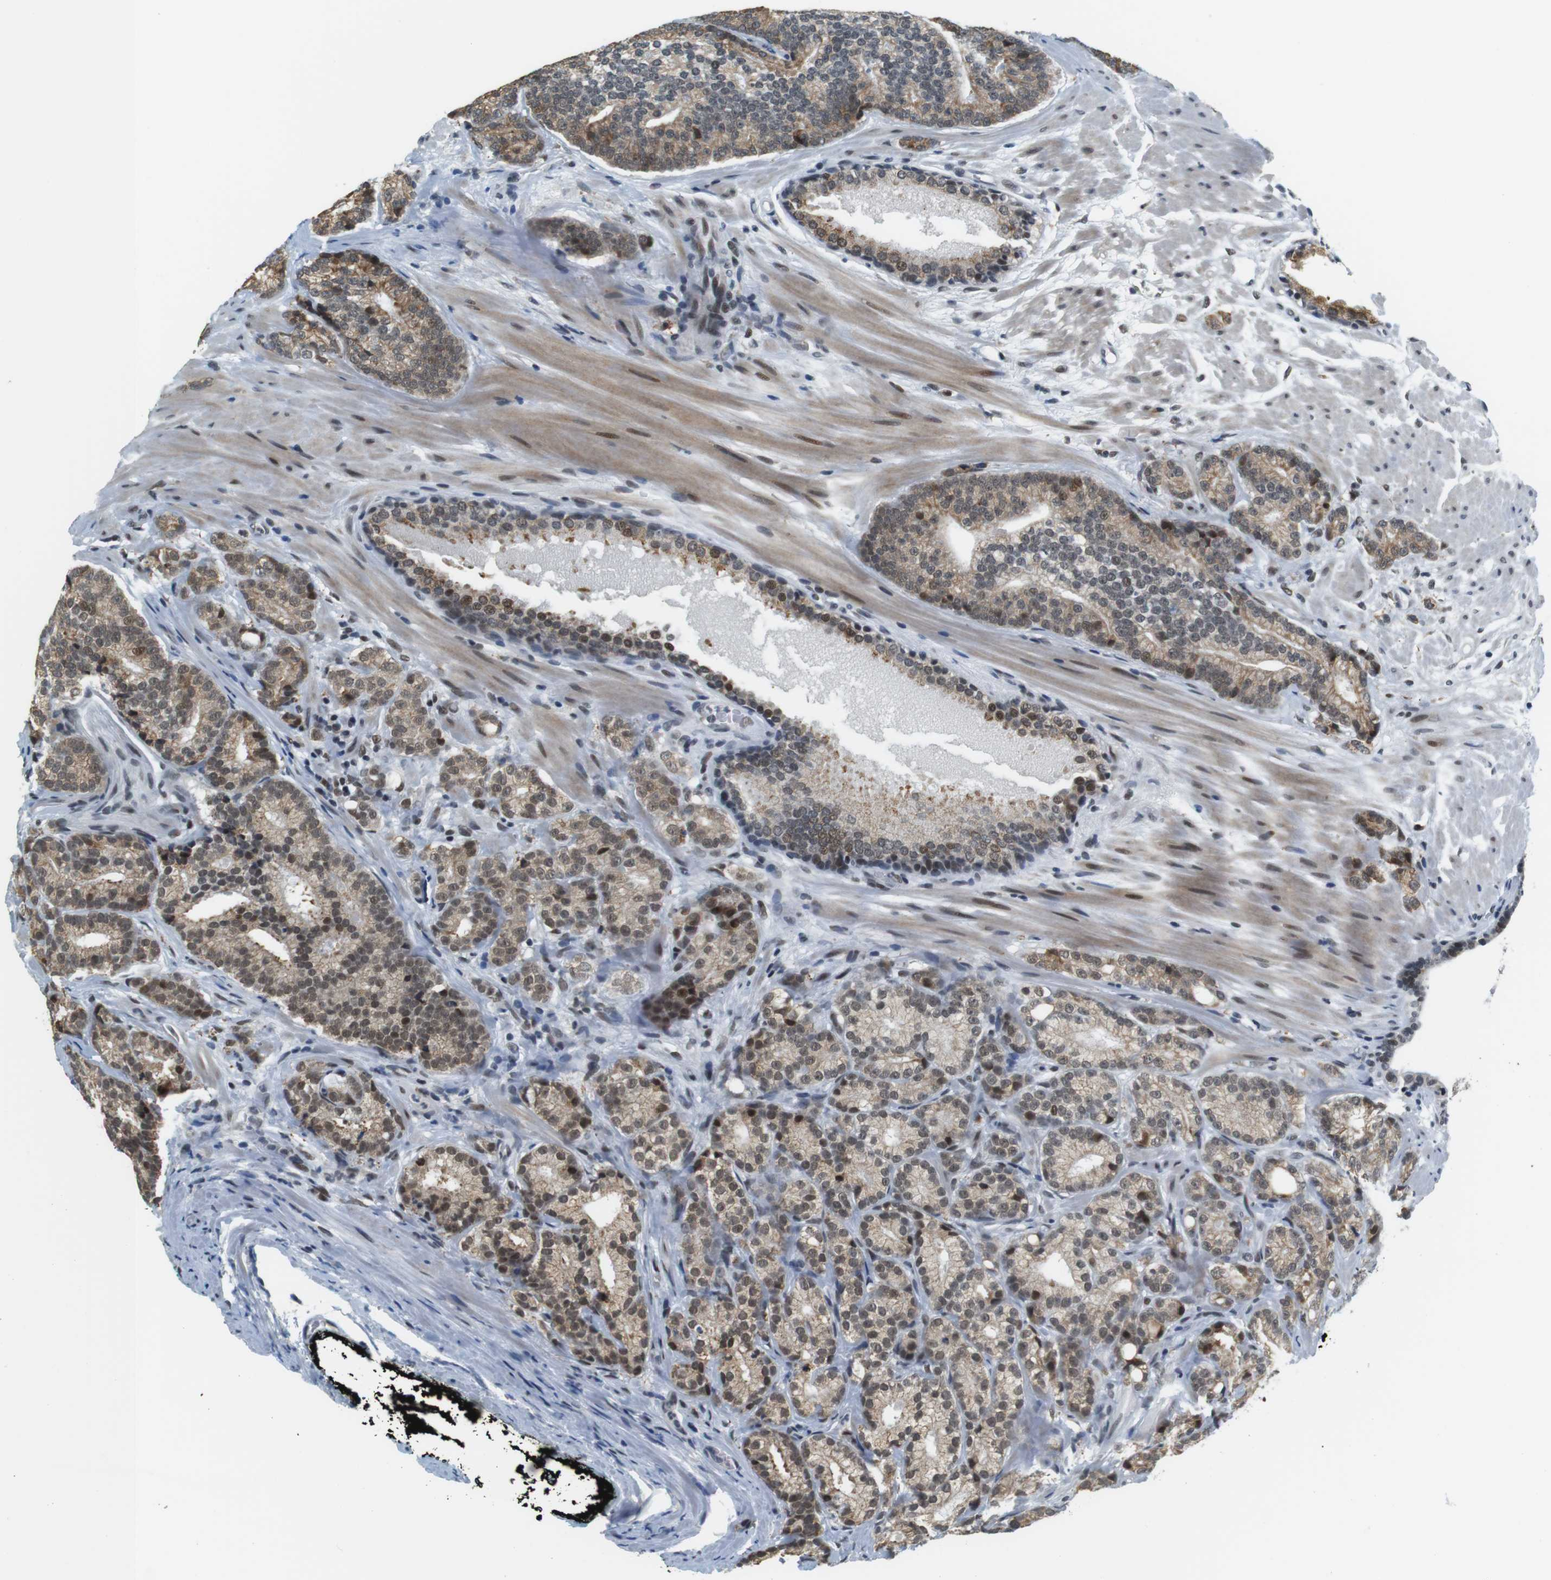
{"staining": {"intensity": "moderate", "quantity": ">75%", "location": "nuclear"}, "tissue": "prostate cancer", "cell_type": "Tumor cells", "image_type": "cancer", "snomed": [{"axis": "morphology", "description": "Adenocarcinoma, High grade"}, {"axis": "topography", "description": "Prostate"}], "caption": "Moderate nuclear positivity for a protein is present in approximately >75% of tumor cells of high-grade adenocarcinoma (prostate) using immunohistochemistry.", "gene": "RNF38", "patient": {"sex": "male", "age": 61}}